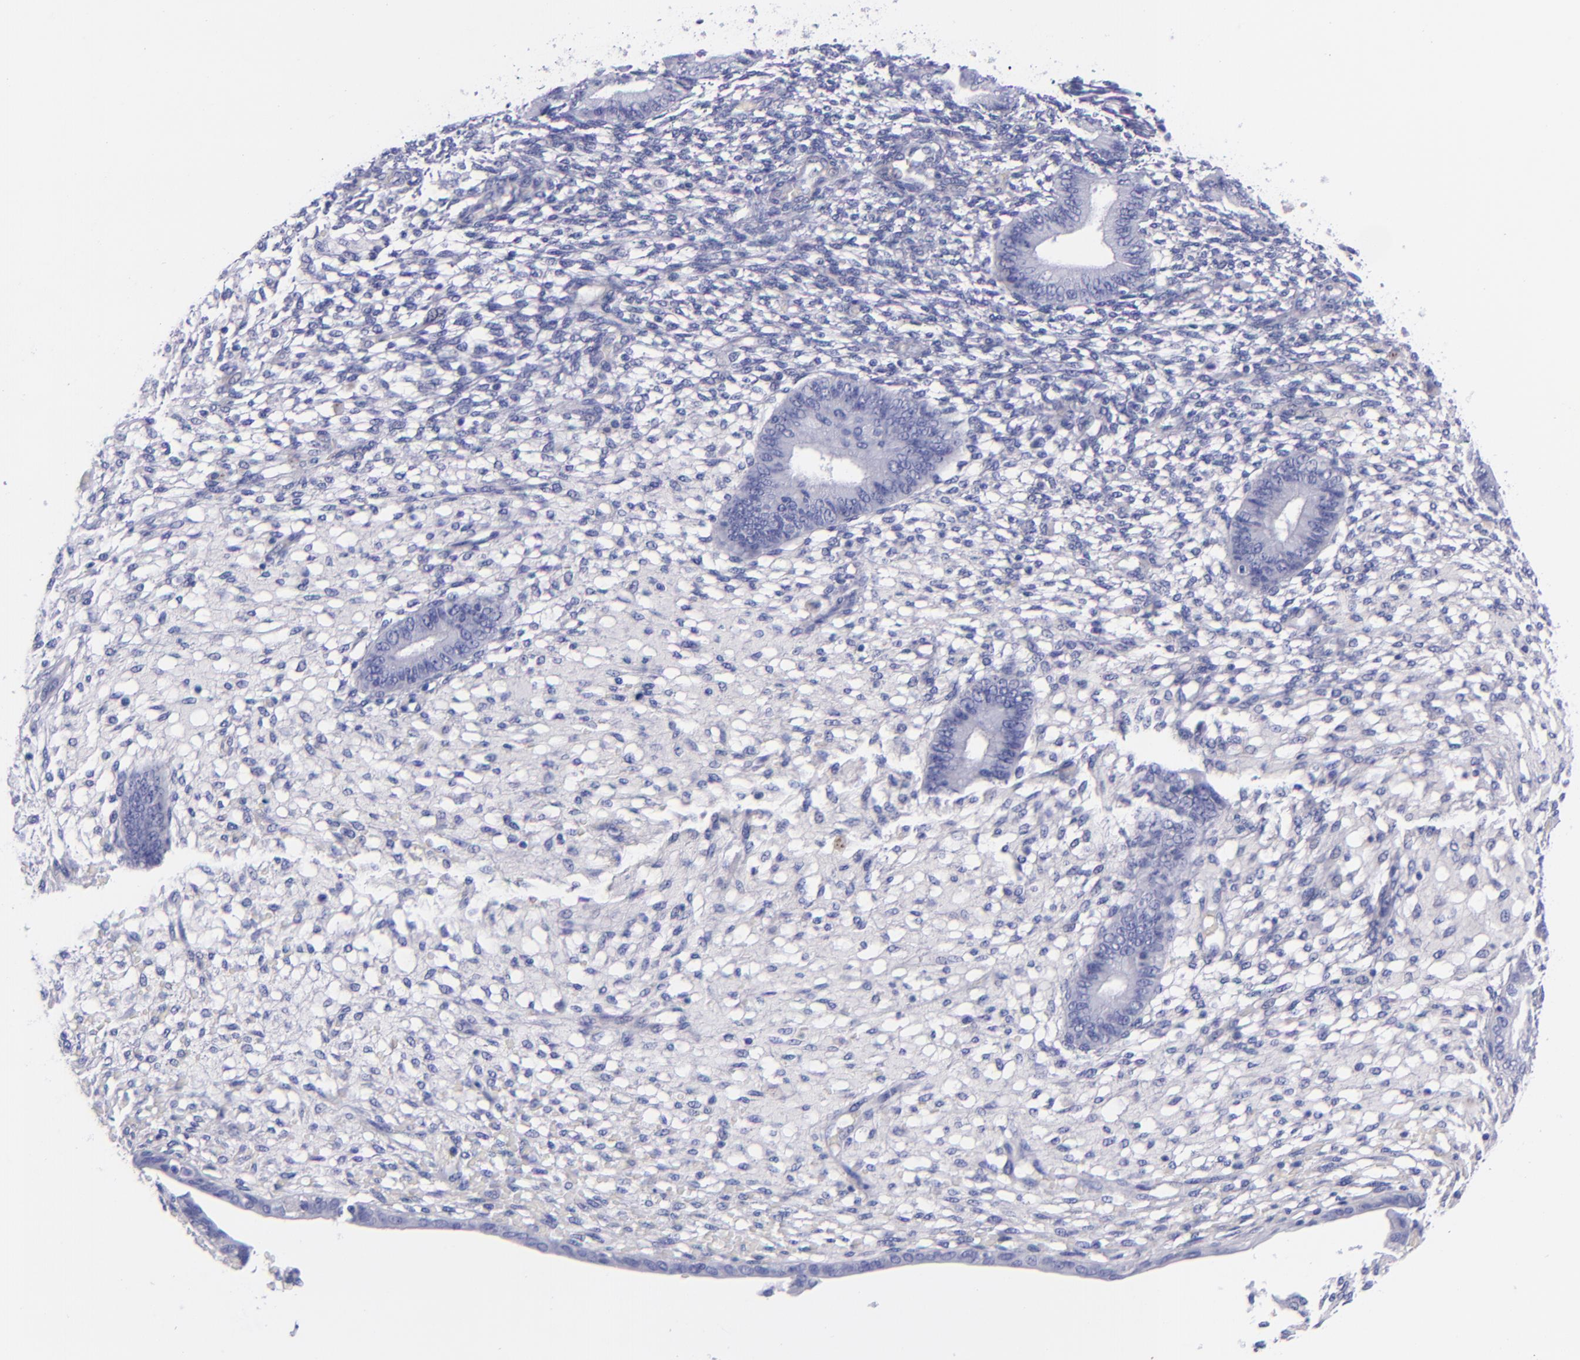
{"staining": {"intensity": "strong", "quantity": "<25%", "location": "cytoplasmic/membranous"}, "tissue": "endometrium", "cell_type": "Cells in endometrial stroma", "image_type": "normal", "snomed": [{"axis": "morphology", "description": "Normal tissue, NOS"}, {"axis": "topography", "description": "Endometrium"}], "caption": "Endometrium stained with DAB immunohistochemistry displays medium levels of strong cytoplasmic/membranous staining in approximately <25% of cells in endometrial stroma. (DAB = brown stain, brightfield microscopy at high magnification).", "gene": "SV2A", "patient": {"sex": "female", "age": 42}}